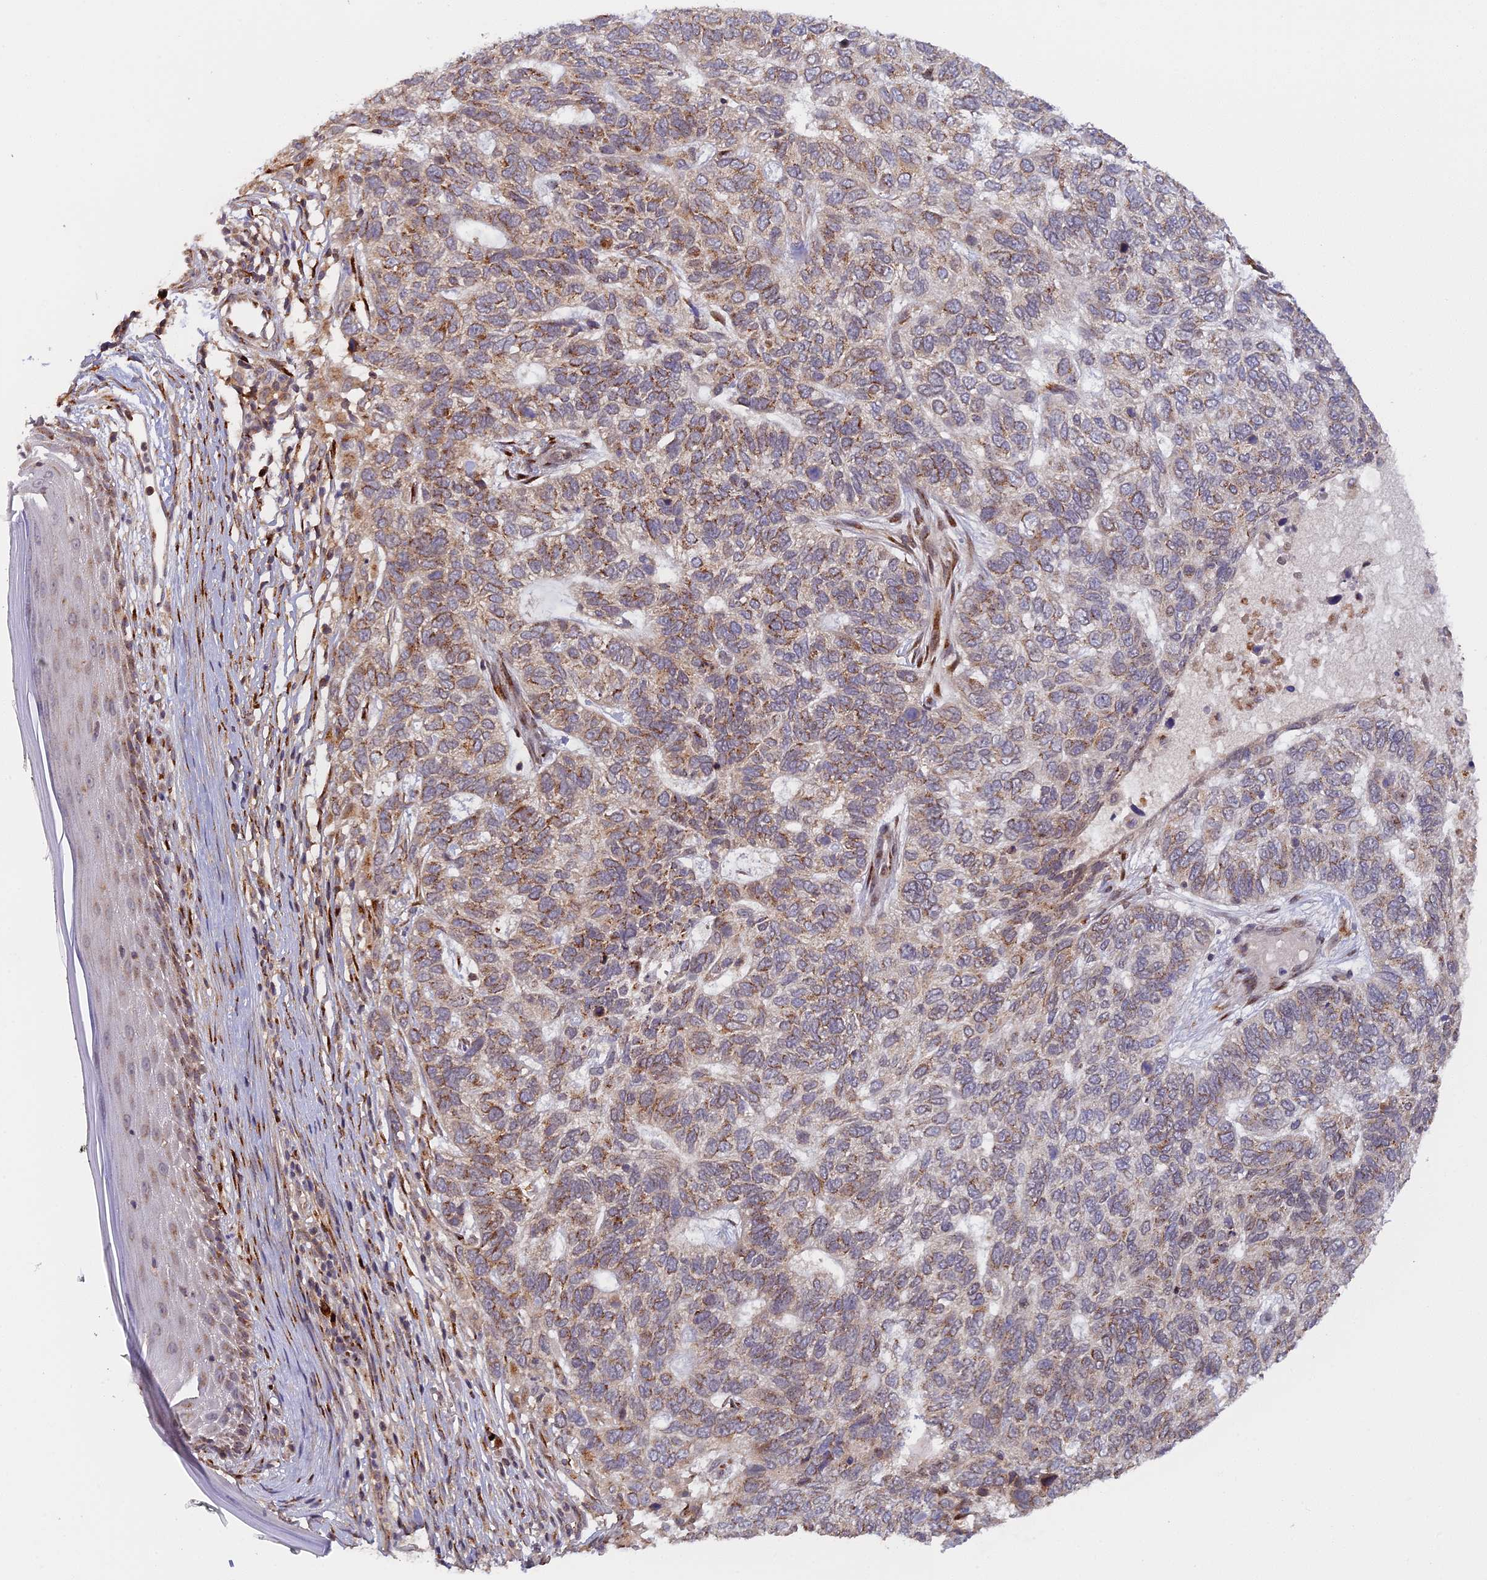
{"staining": {"intensity": "moderate", "quantity": "25%-75%", "location": "cytoplasmic/membranous"}, "tissue": "skin cancer", "cell_type": "Tumor cells", "image_type": "cancer", "snomed": [{"axis": "morphology", "description": "Basal cell carcinoma"}, {"axis": "topography", "description": "Skin"}], "caption": "A photomicrograph of human skin cancer (basal cell carcinoma) stained for a protein exhibits moderate cytoplasmic/membranous brown staining in tumor cells. (DAB (3,3'-diaminobenzidine) IHC, brown staining for protein, blue staining for nuclei).", "gene": "SNX17", "patient": {"sex": "female", "age": 65}}